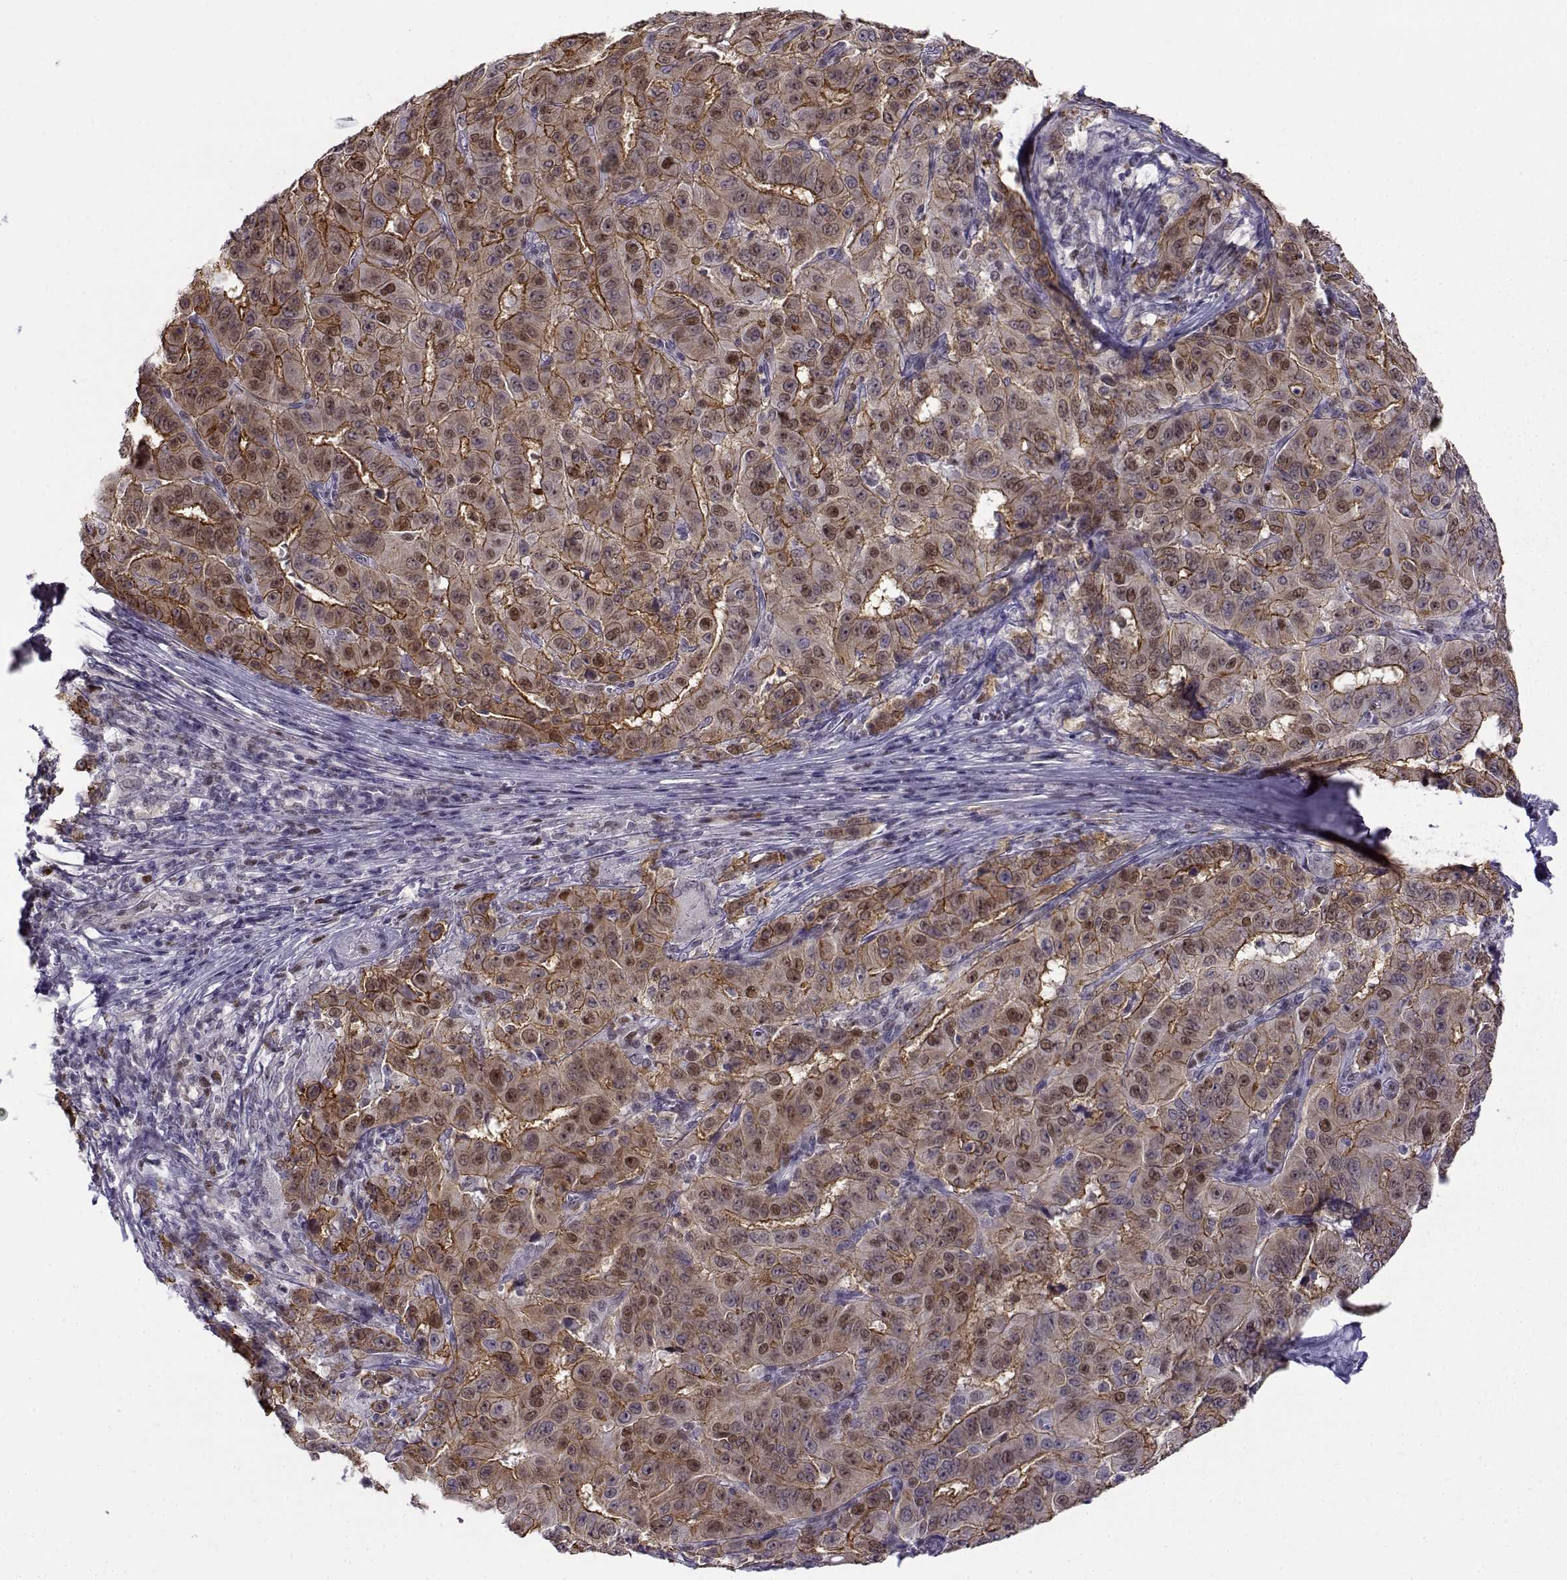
{"staining": {"intensity": "moderate", "quantity": "25%-75%", "location": "cytoplasmic/membranous,nuclear"}, "tissue": "pancreatic cancer", "cell_type": "Tumor cells", "image_type": "cancer", "snomed": [{"axis": "morphology", "description": "Adenocarcinoma, NOS"}, {"axis": "topography", "description": "Pancreas"}], "caption": "Adenocarcinoma (pancreatic) stained with IHC exhibits moderate cytoplasmic/membranous and nuclear positivity in approximately 25%-75% of tumor cells. The staining was performed using DAB to visualize the protein expression in brown, while the nuclei were stained in blue with hematoxylin (Magnification: 20x).", "gene": "BACH1", "patient": {"sex": "male", "age": 63}}